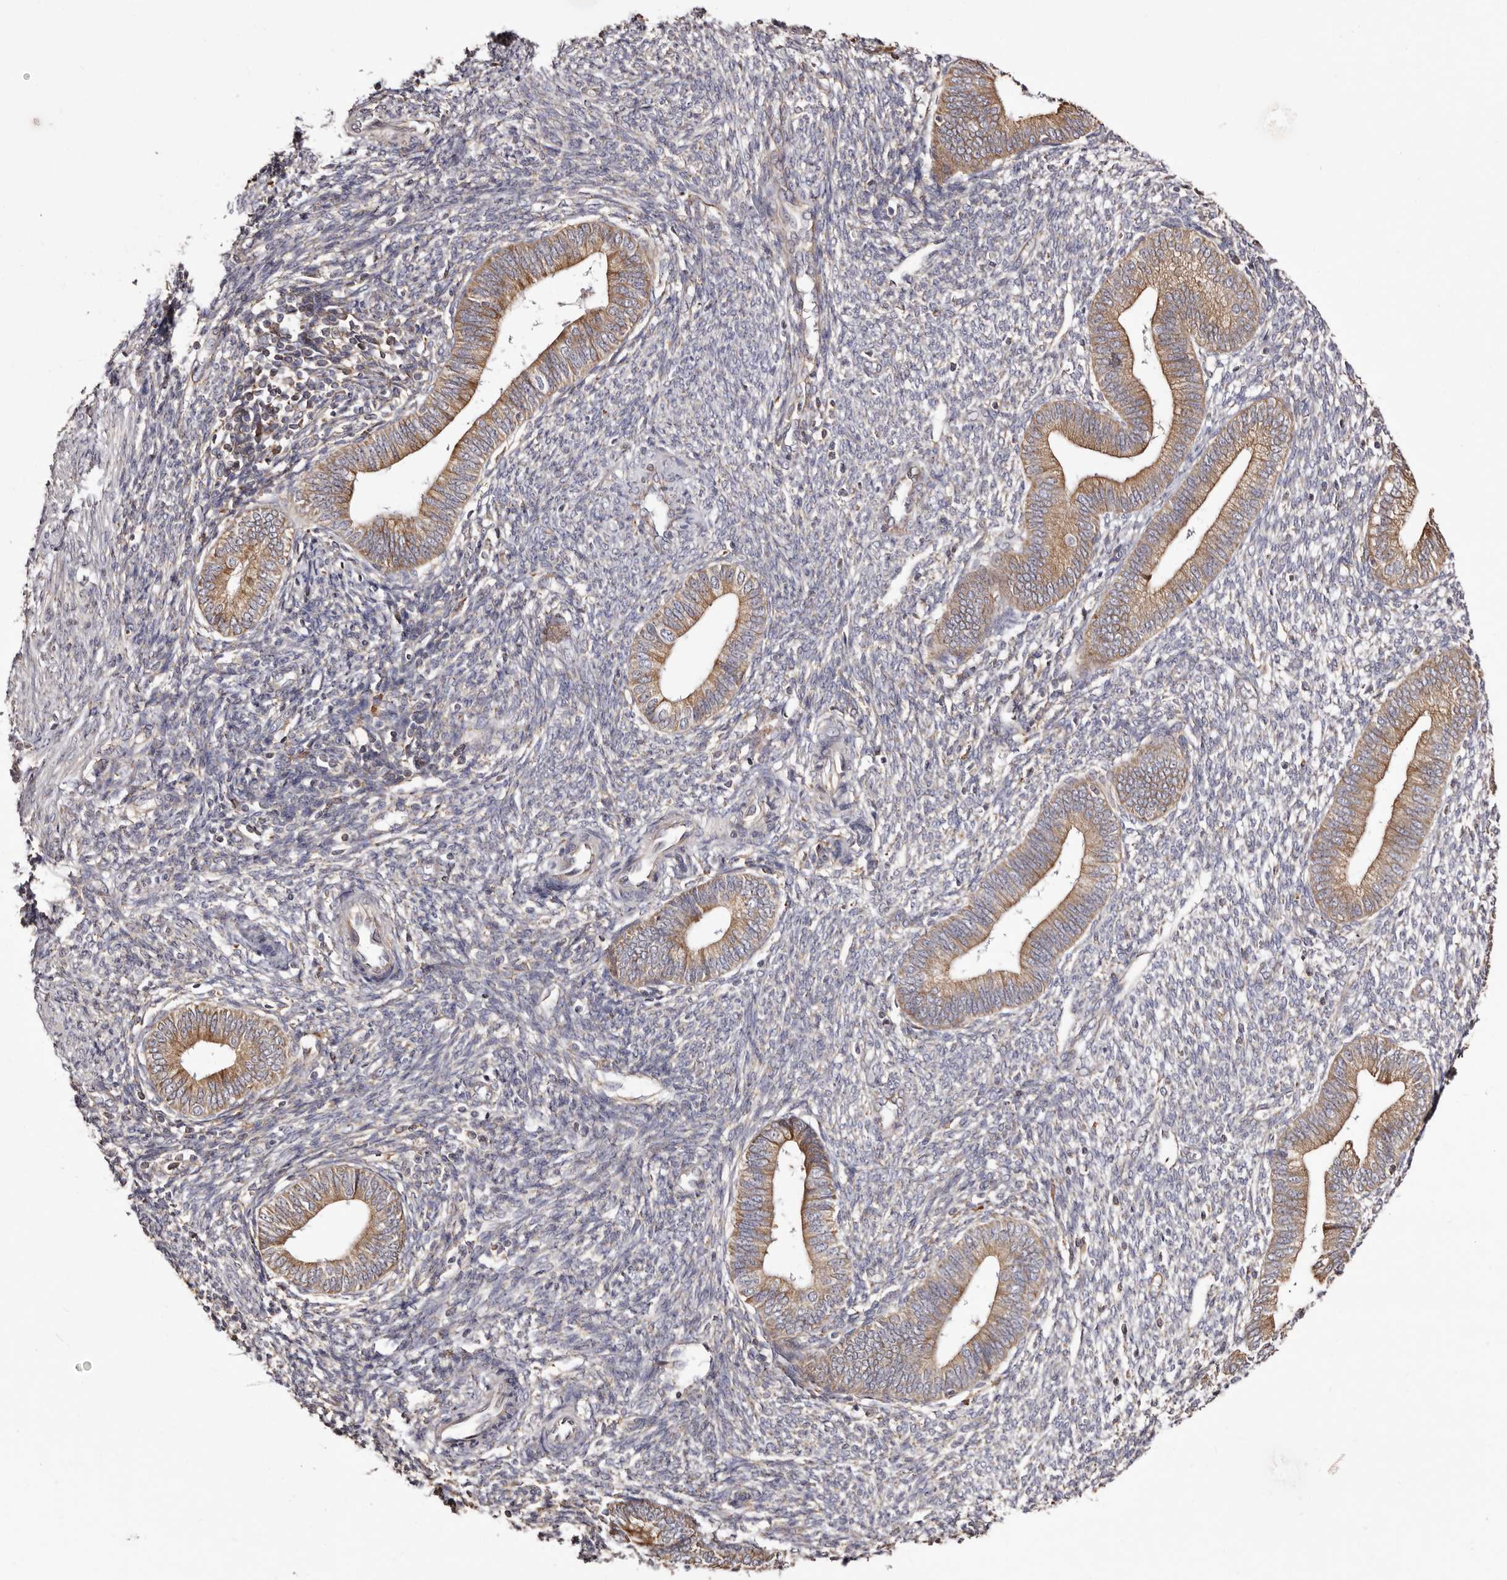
{"staining": {"intensity": "moderate", "quantity": "<25%", "location": "cytoplasmic/membranous"}, "tissue": "endometrium", "cell_type": "Cells in endometrial stroma", "image_type": "normal", "snomed": [{"axis": "morphology", "description": "Normal tissue, NOS"}, {"axis": "topography", "description": "Endometrium"}], "caption": "Cells in endometrial stroma reveal low levels of moderate cytoplasmic/membranous positivity in about <25% of cells in normal endometrium.", "gene": "ACBD6", "patient": {"sex": "female", "age": 46}}